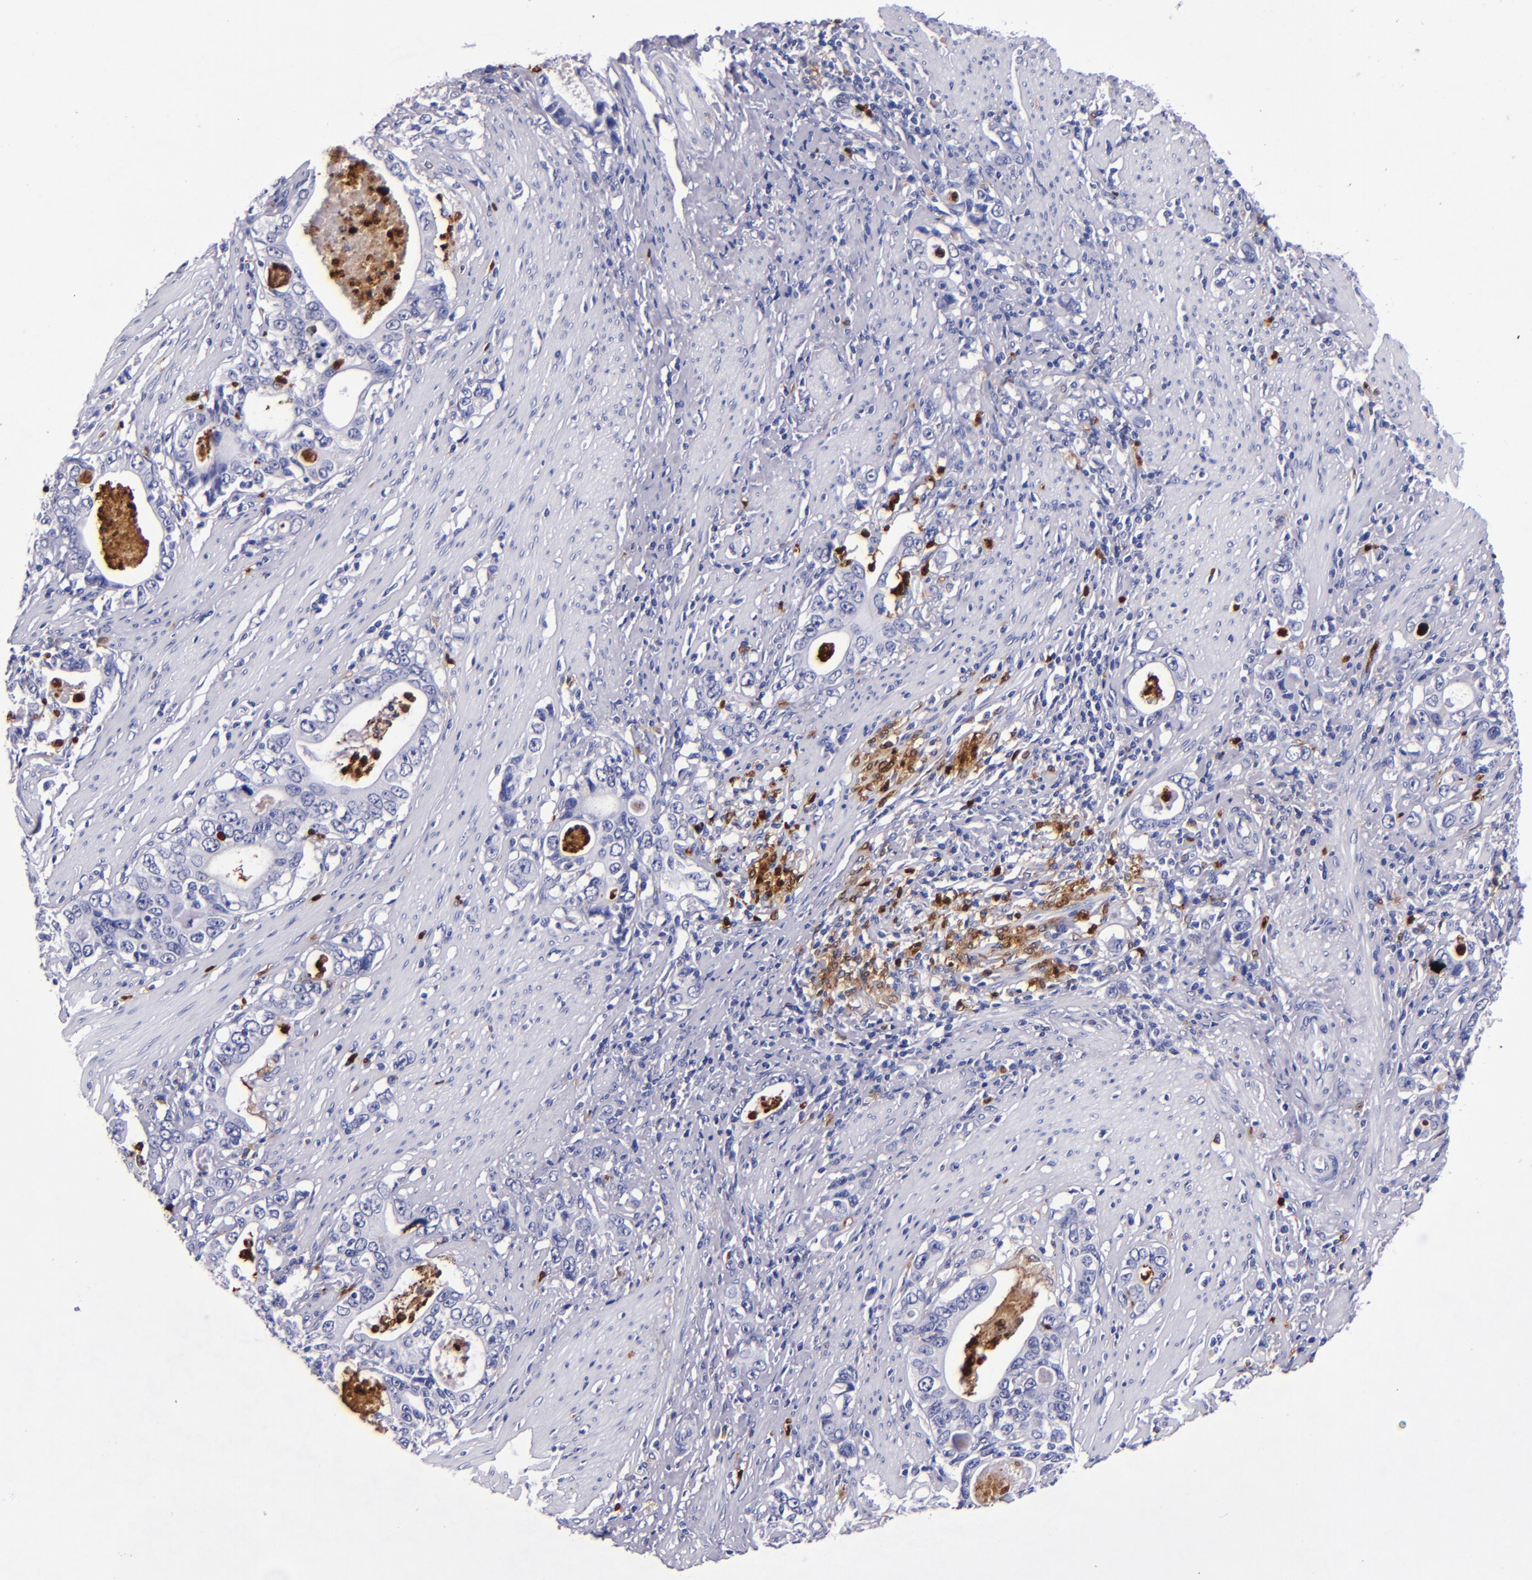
{"staining": {"intensity": "negative", "quantity": "none", "location": "none"}, "tissue": "stomach cancer", "cell_type": "Tumor cells", "image_type": "cancer", "snomed": [{"axis": "morphology", "description": "Adenocarcinoma, NOS"}, {"axis": "topography", "description": "Stomach, lower"}], "caption": "A high-resolution micrograph shows immunohistochemistry staining of stomach adenocarcinoma, which exhibits no significant staining in tumor cells.", "gene": "S100A8", "patient": {"sex": "female", "age": 72}}